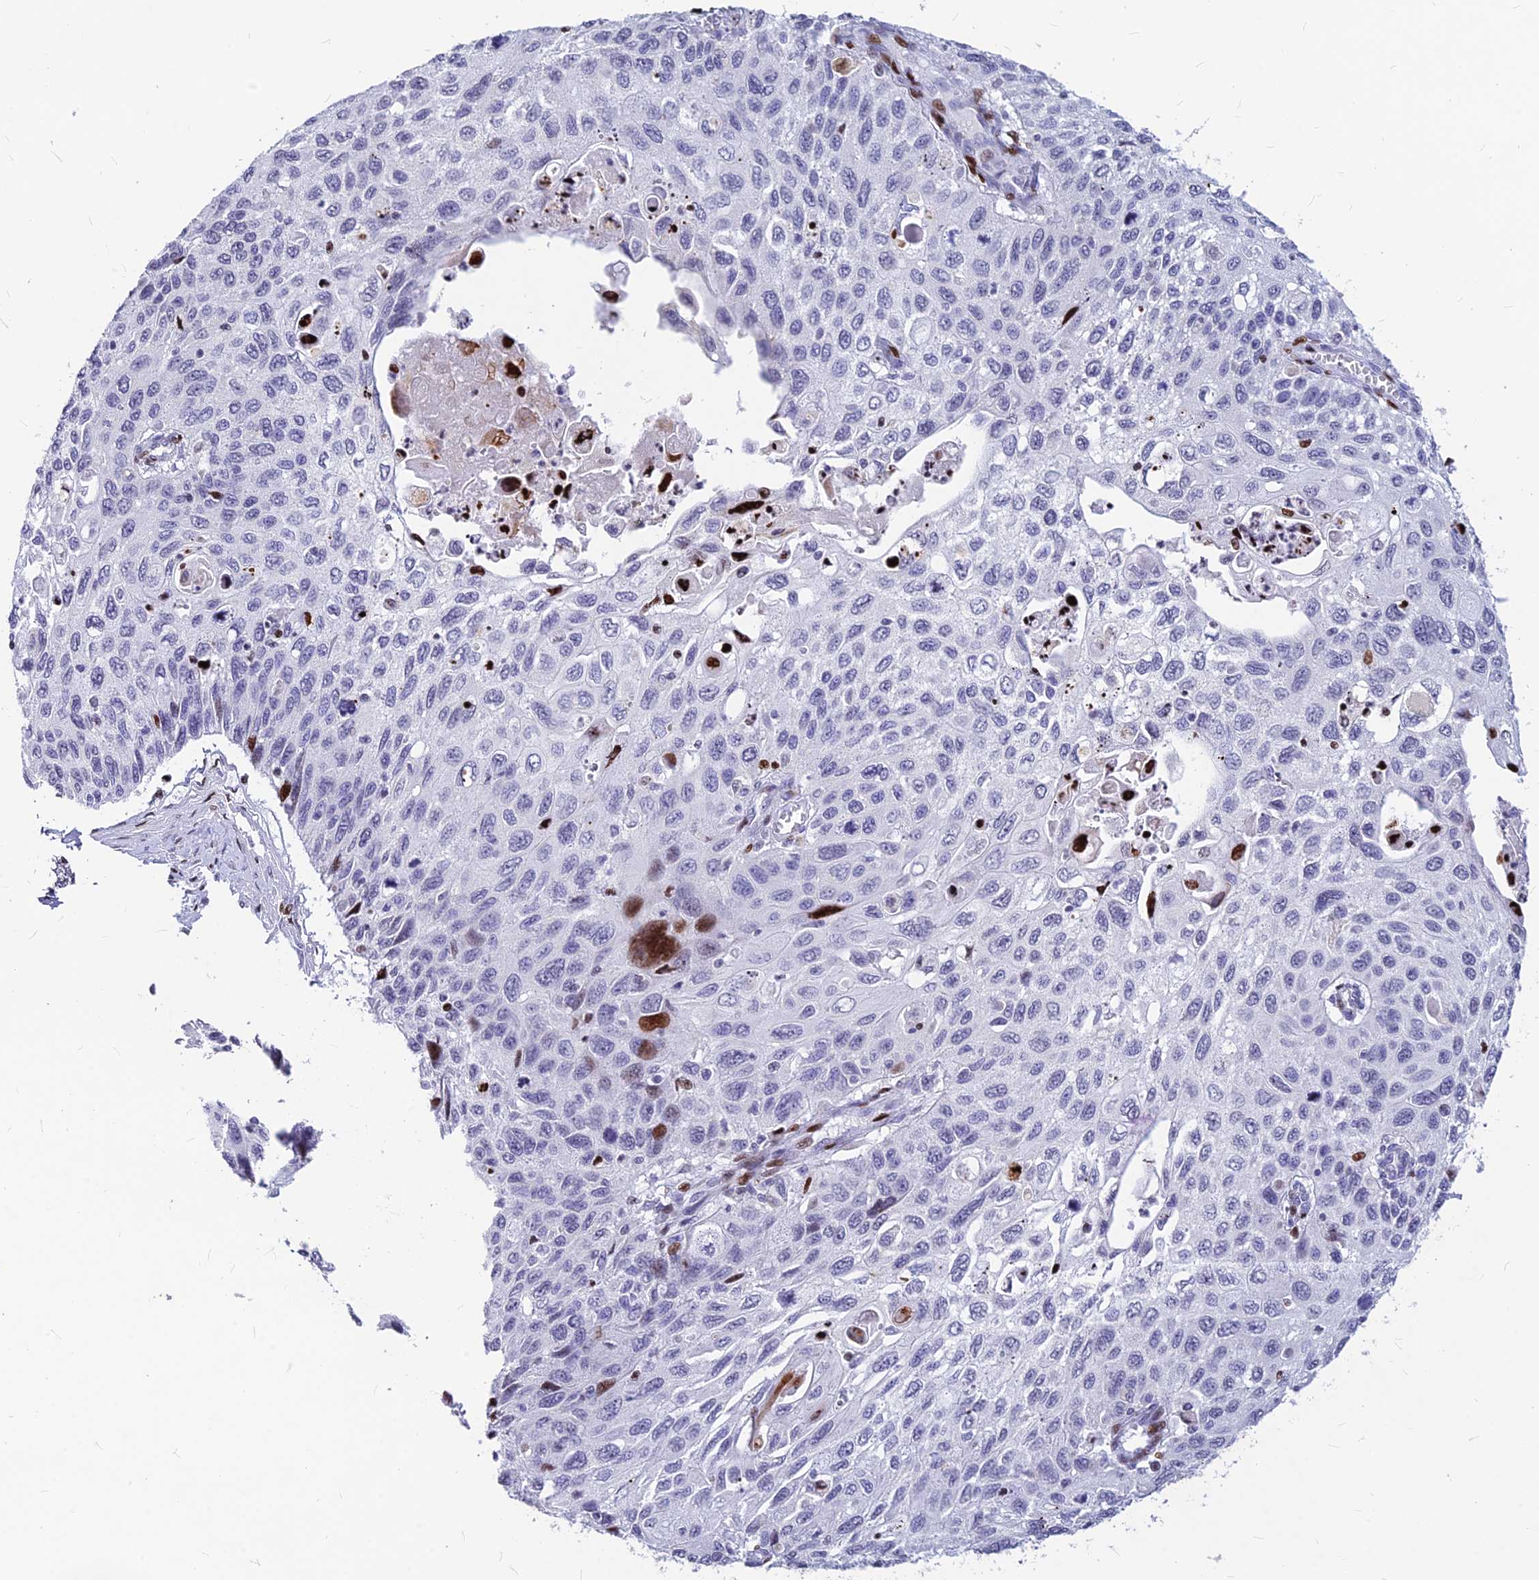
{"staining": {"intensity": "moderate", "quantity": "<25%", "location": "nuclear"}, "tissue": "cervical cancer", "cell_type": "Tumor cells", "image_type": "cancer", "snomed": [{"axis": "morphology", "description": "Squamous cell carcinoma, NOS"}, {"axis": "topography", "description": "Cervix"}], "caption": "Immunohistochemical staining of human cervical squamous cell carcinoma reveals low levels of moderate nuclear expression in about <25% of tumor cells. (Stains: DAB in brown, nuclei in blue, Microscopy: brightfield microscopy at high magnification).", "gene": "PRPS1", "patient": {"sex": "female", "age": 70}}